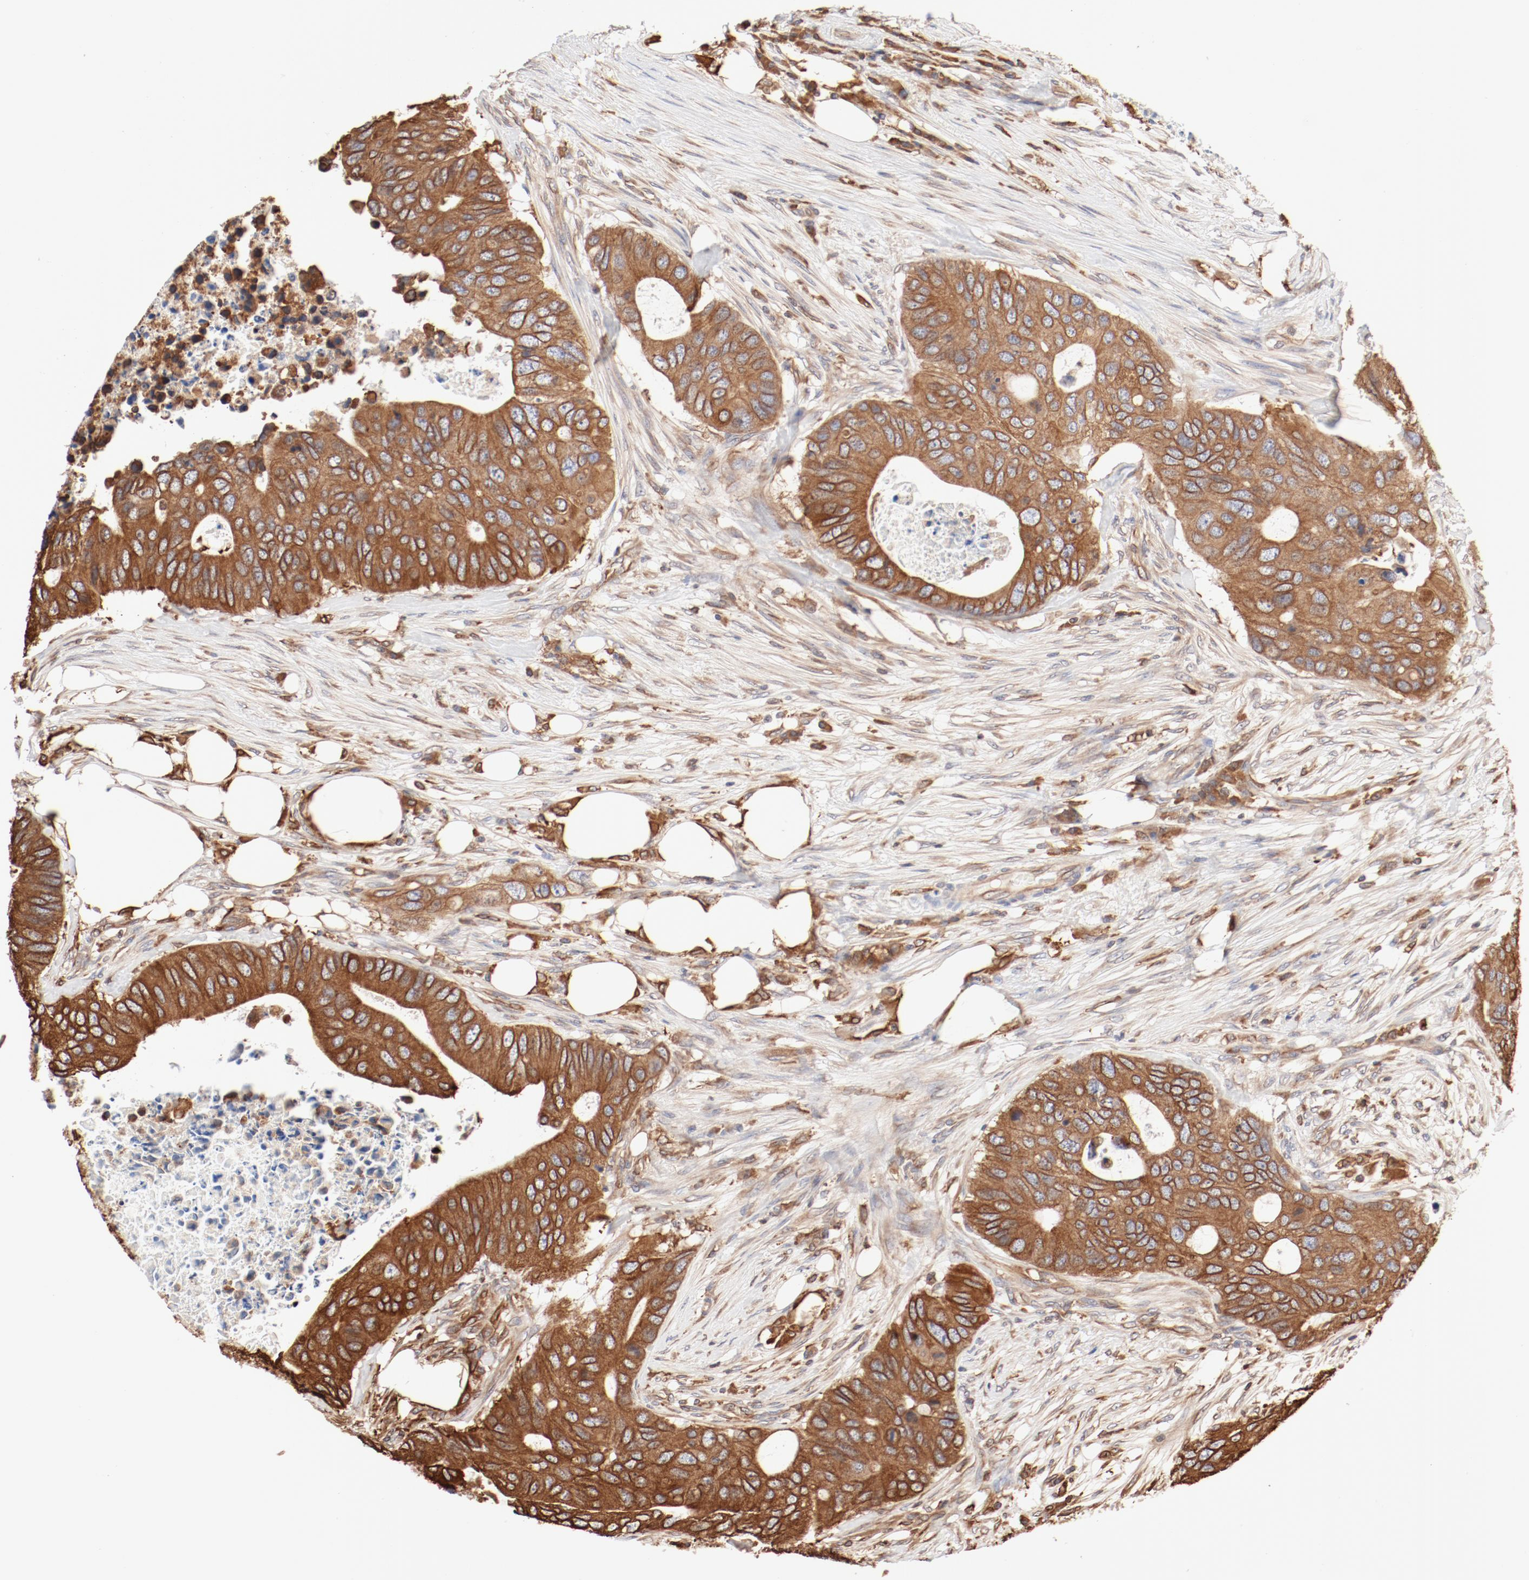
{"staining": {"intensity": "moderate", "quantity": ">75%", "location": "cytoplasmic/membranous"}, "tissue": "colorectal cancer", "cell_type": "Tumor cells", "image_type": "cancer", "snomed": [{"axis": "morphology", "description": "Adenocarcinoma, NOS"}, {"axis": "topography", "description": "Colon"}], "caption": "About >75% of tumor cells in human adenocarcinoma (colorectal) demonstrate moderate cytoplasmic/membranous protein positivity as visualized by brown immunohistochemical staining.", "gene": "BCAP31", "patient": {"sex": "male", "age": 71}}